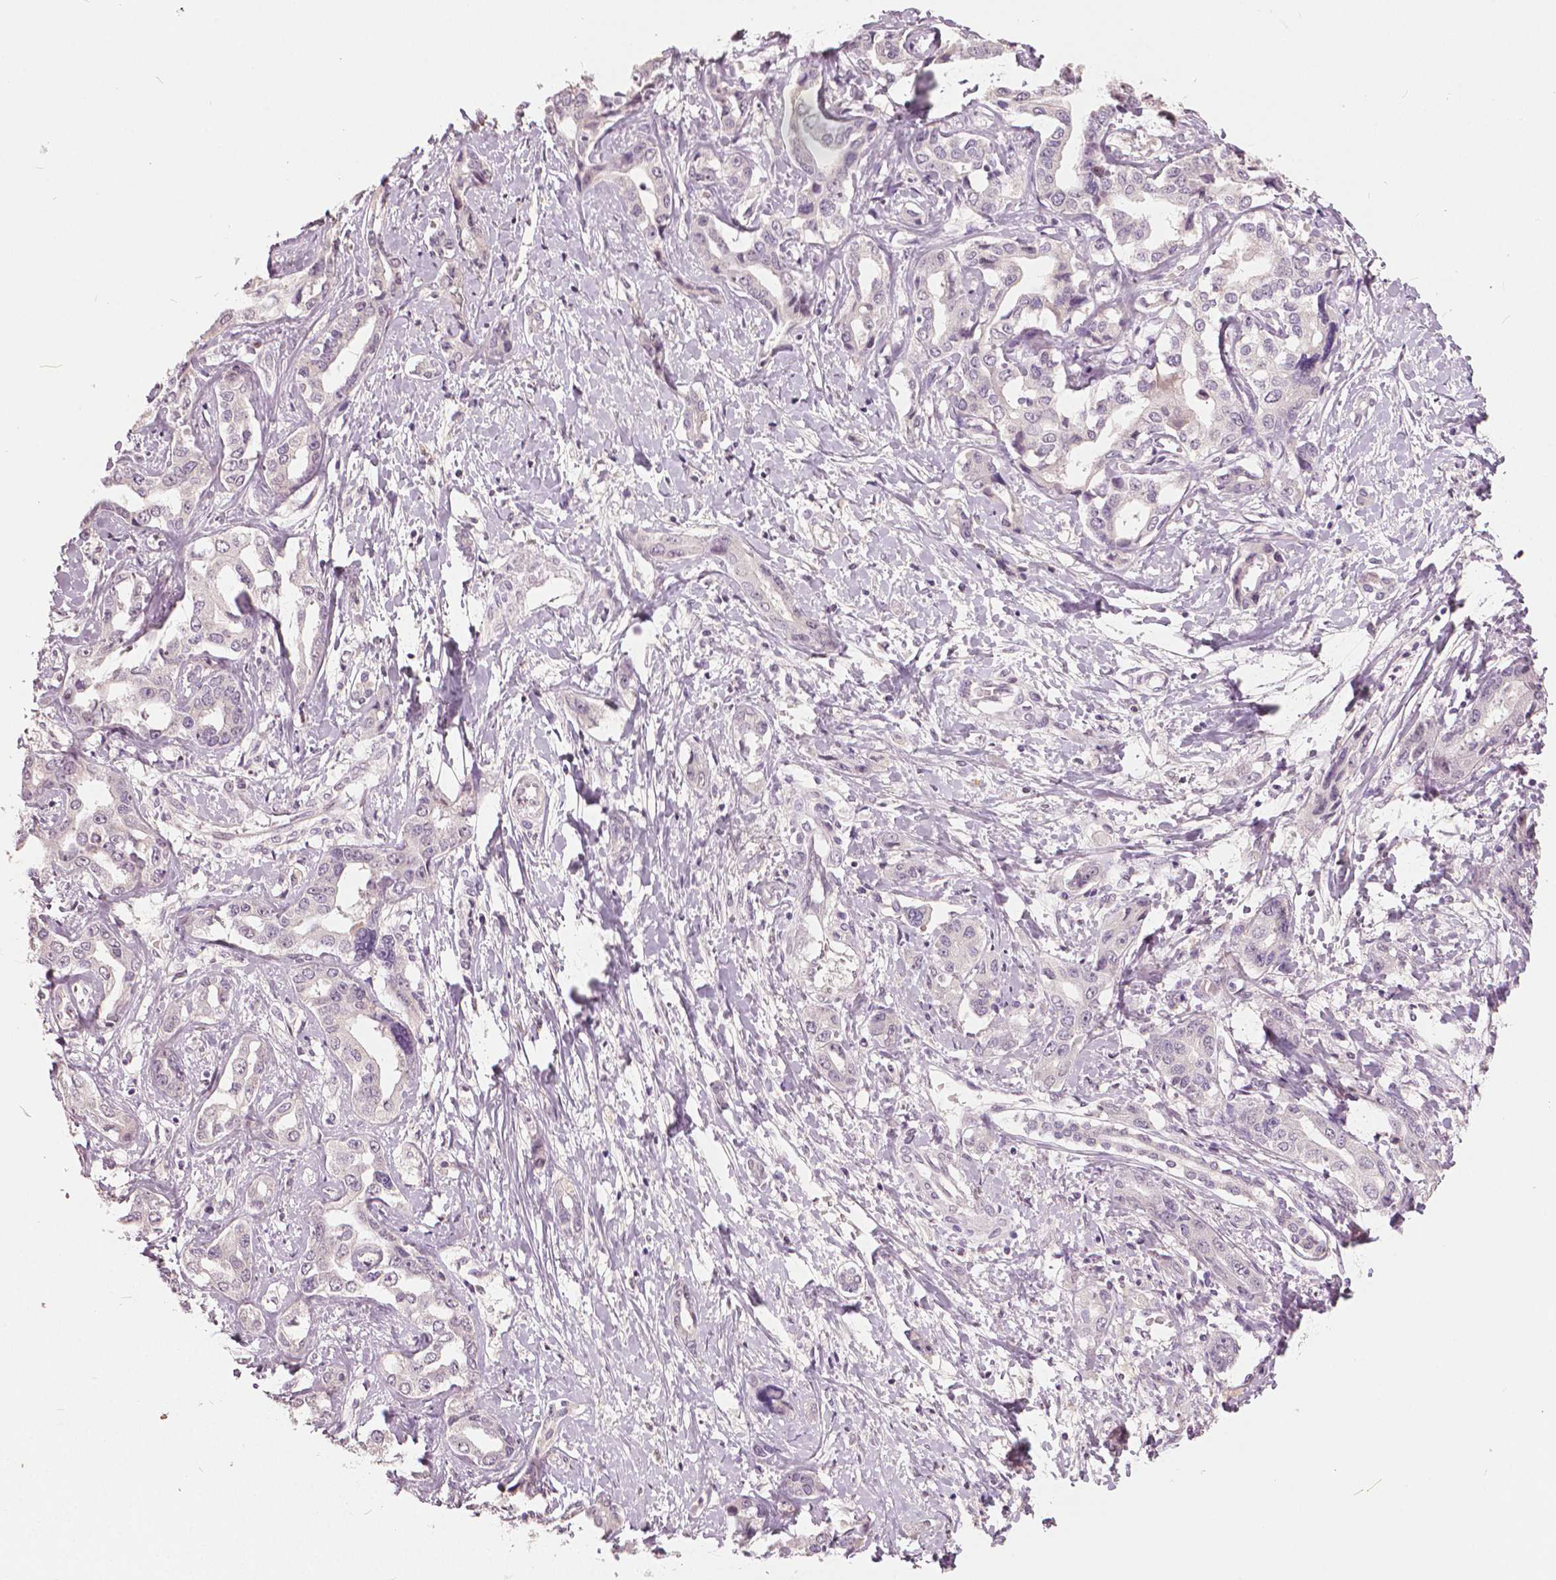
{"staining": {"intensity": "negative", "quantity": "none", "location": "none"}, "tissue": "liver cancer", "cell_type": "Tumor cells", "image_type": "cancer", "snomed": [{"axis": "morphology", "description": "Cholangiocarcinoma"}, {"axis": "topography", "description": "Liver"}], "caption": "High power microscopy micrograph of an IHC photomicrograph of cholangiocarcinoma (liver), revealing no significant staining in tumor cells.", "gene": "NANOG", "patient": {"sex": "male", "age": 59}}